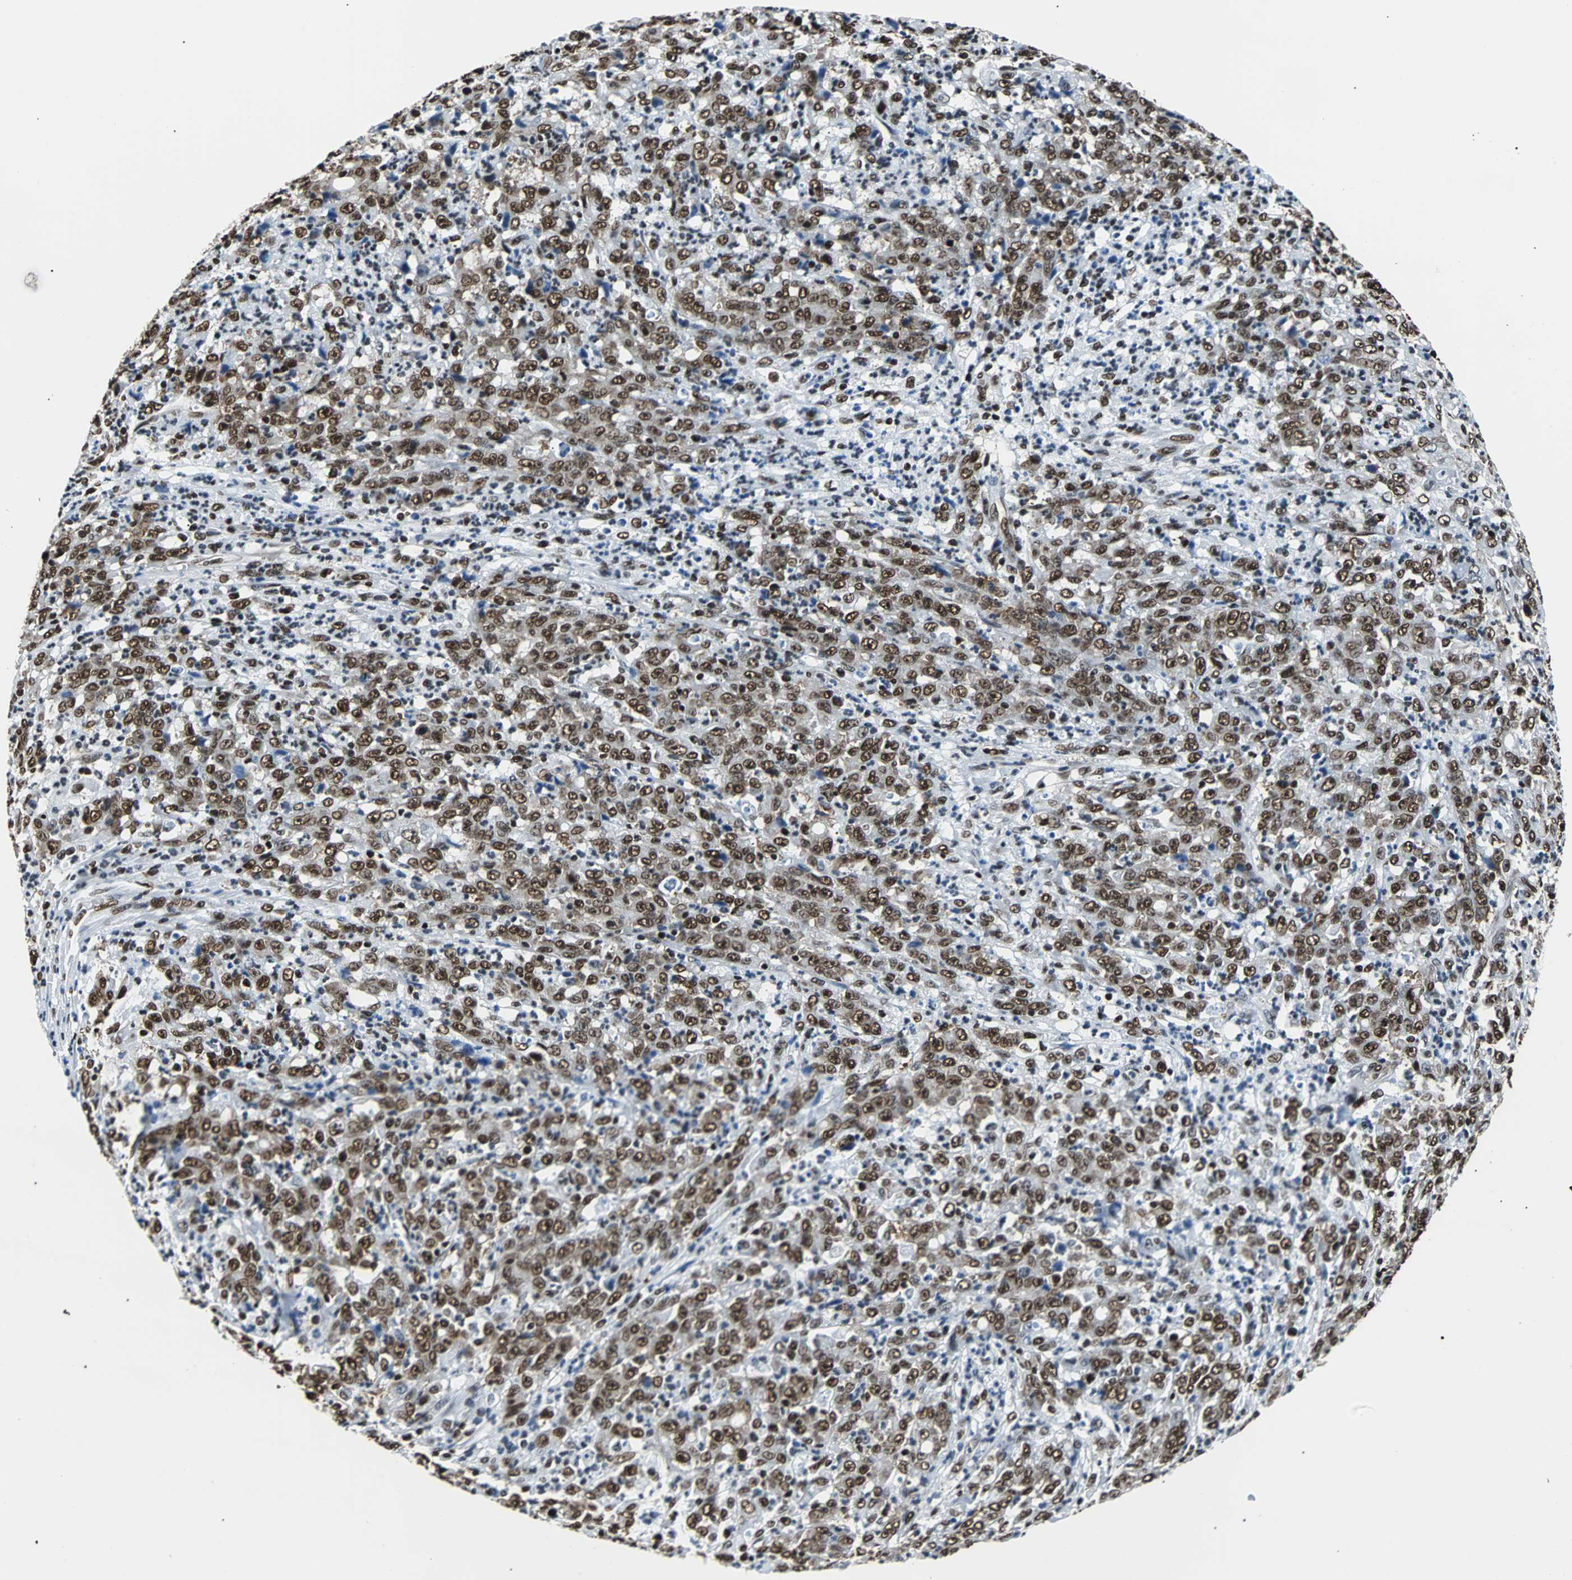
{"staining": {"intensity": "moderate", "quantity": ">75%", "location": "cytoplasmic/membranous,nuclear"}, "tissue": "stomach cancer", "cell_type": "Tumor cells", "image_type": "cancer", "snomed": [{"axis": "morphology", "description": "Adenocarcinoma, NOS"}, {"axis": "topography", "description": "Stomach, lower"}], "caption": "A brown stain shows moderate cytoplasmic/membranous and nuclear staining of a protein in human stomach adenocarcinoma tumor cells. The staining was performed using DAB (3,3'-diaminobenzidine) to visualize the protein expression in brown, while the nuclei were stained in blue with hematoxylin (Magnification: 20x).", "gene": "FUBP1", "patient": {"sex": "female", "age": 71}}